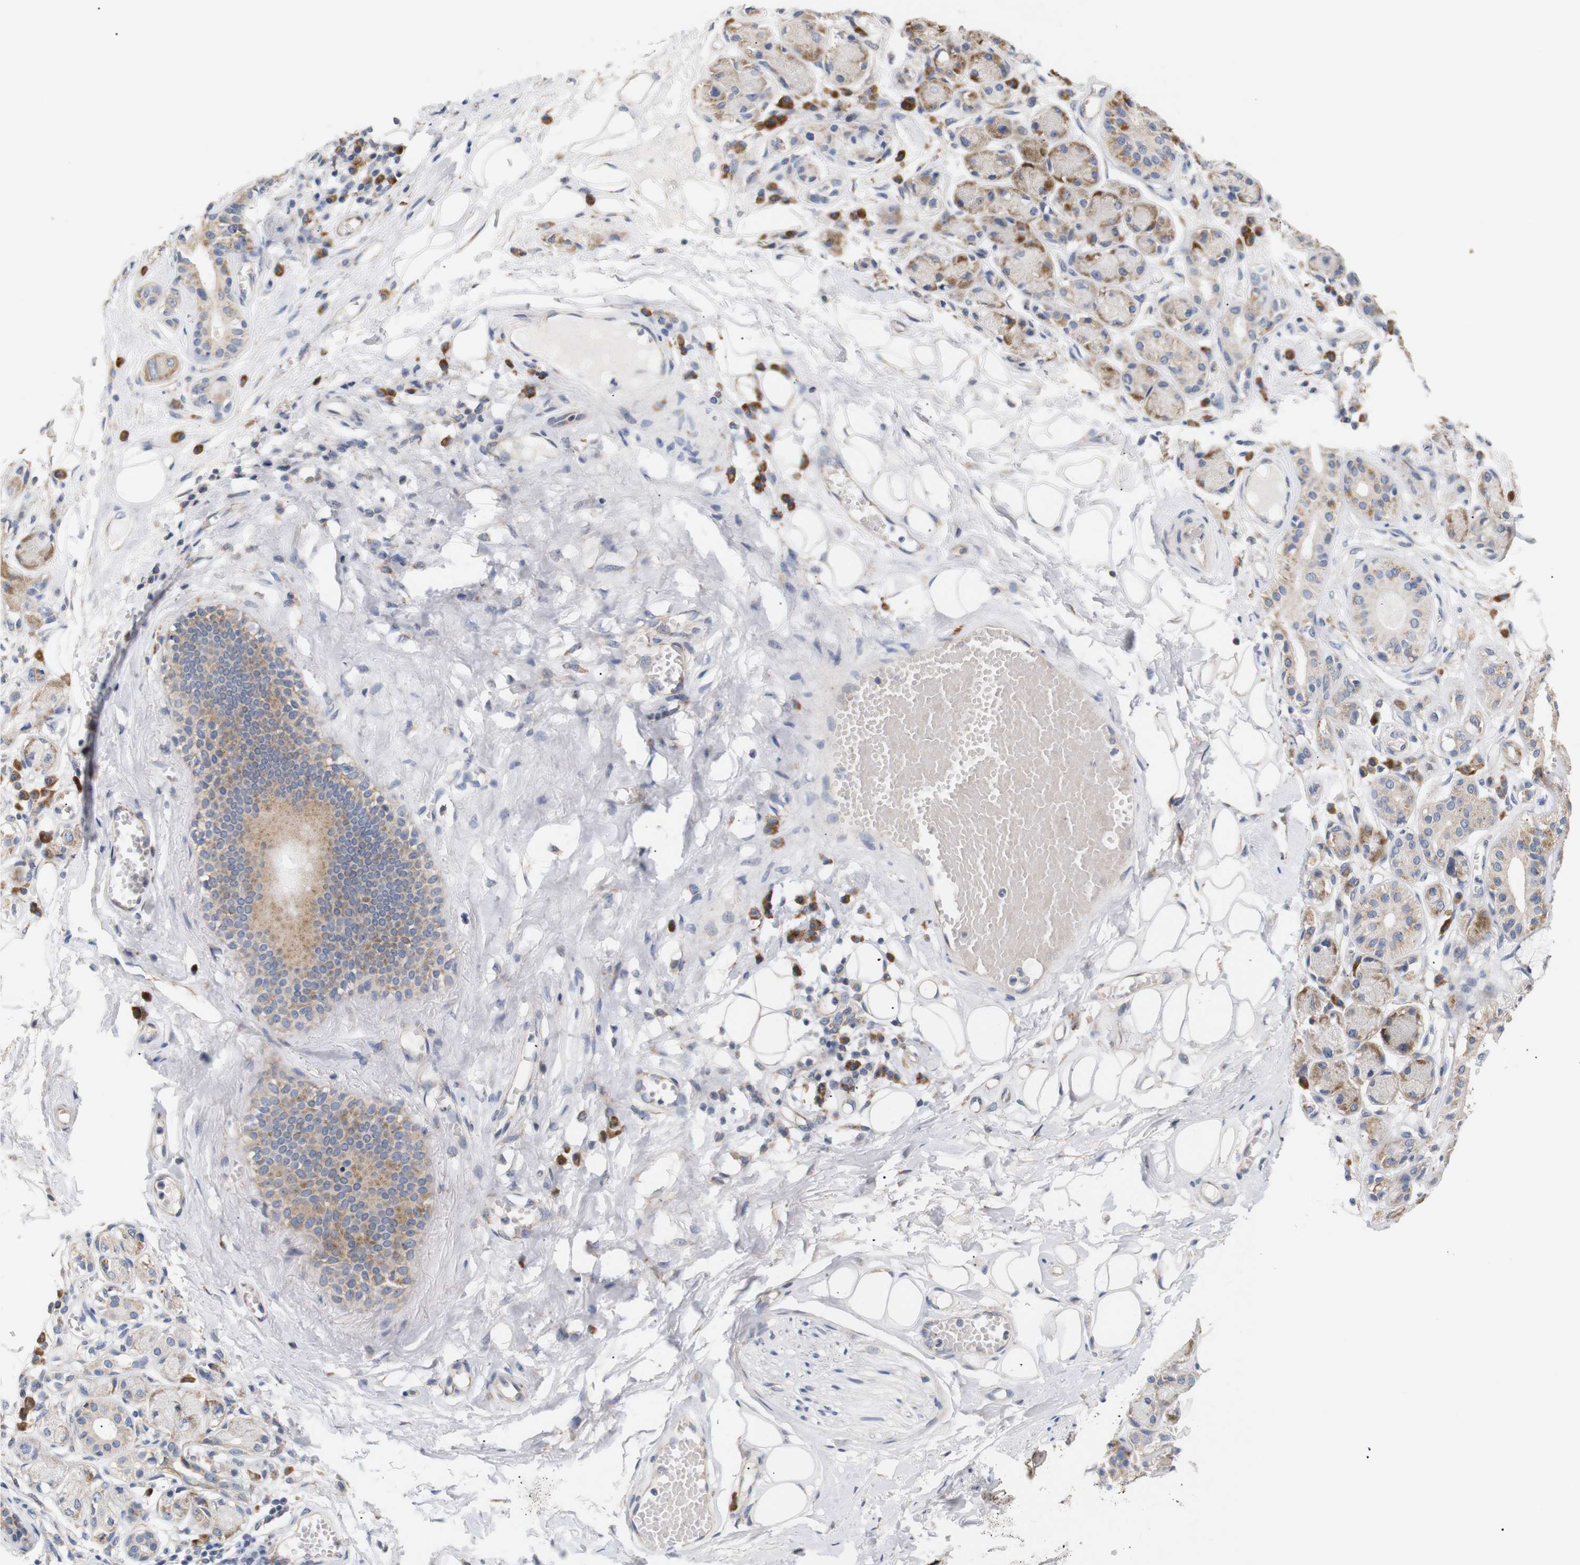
{"staining": {"intensity": "moderate", "quantity": "25%-75%", "location": "cytoplasmic/membranous"}, "tissue": "adipose tissue", "cell_type": "Adipocytes", "image_type": "normal", "snomed": [{"axis": "morphology", "description": "Normal tissue, NOS"}, {"axis": "morphology", "description": "Inflammation, NOS"}, {"axis": "topography", "description": "Salivary gland"}, {"axis": "topography", "description": "Peripheral nerve tissue"}], "caption": "The micrograph exhibits immunohistochemical staining of unremarkable adipose tissue. There is moderate cytoplasmic/membranous expression is seen in about 25%-75% of adipocytes. (IHC, brightfield microscopy, high magnification).", "gene": "TRIM5", "patient": {"sex": "female", "age": 75}}